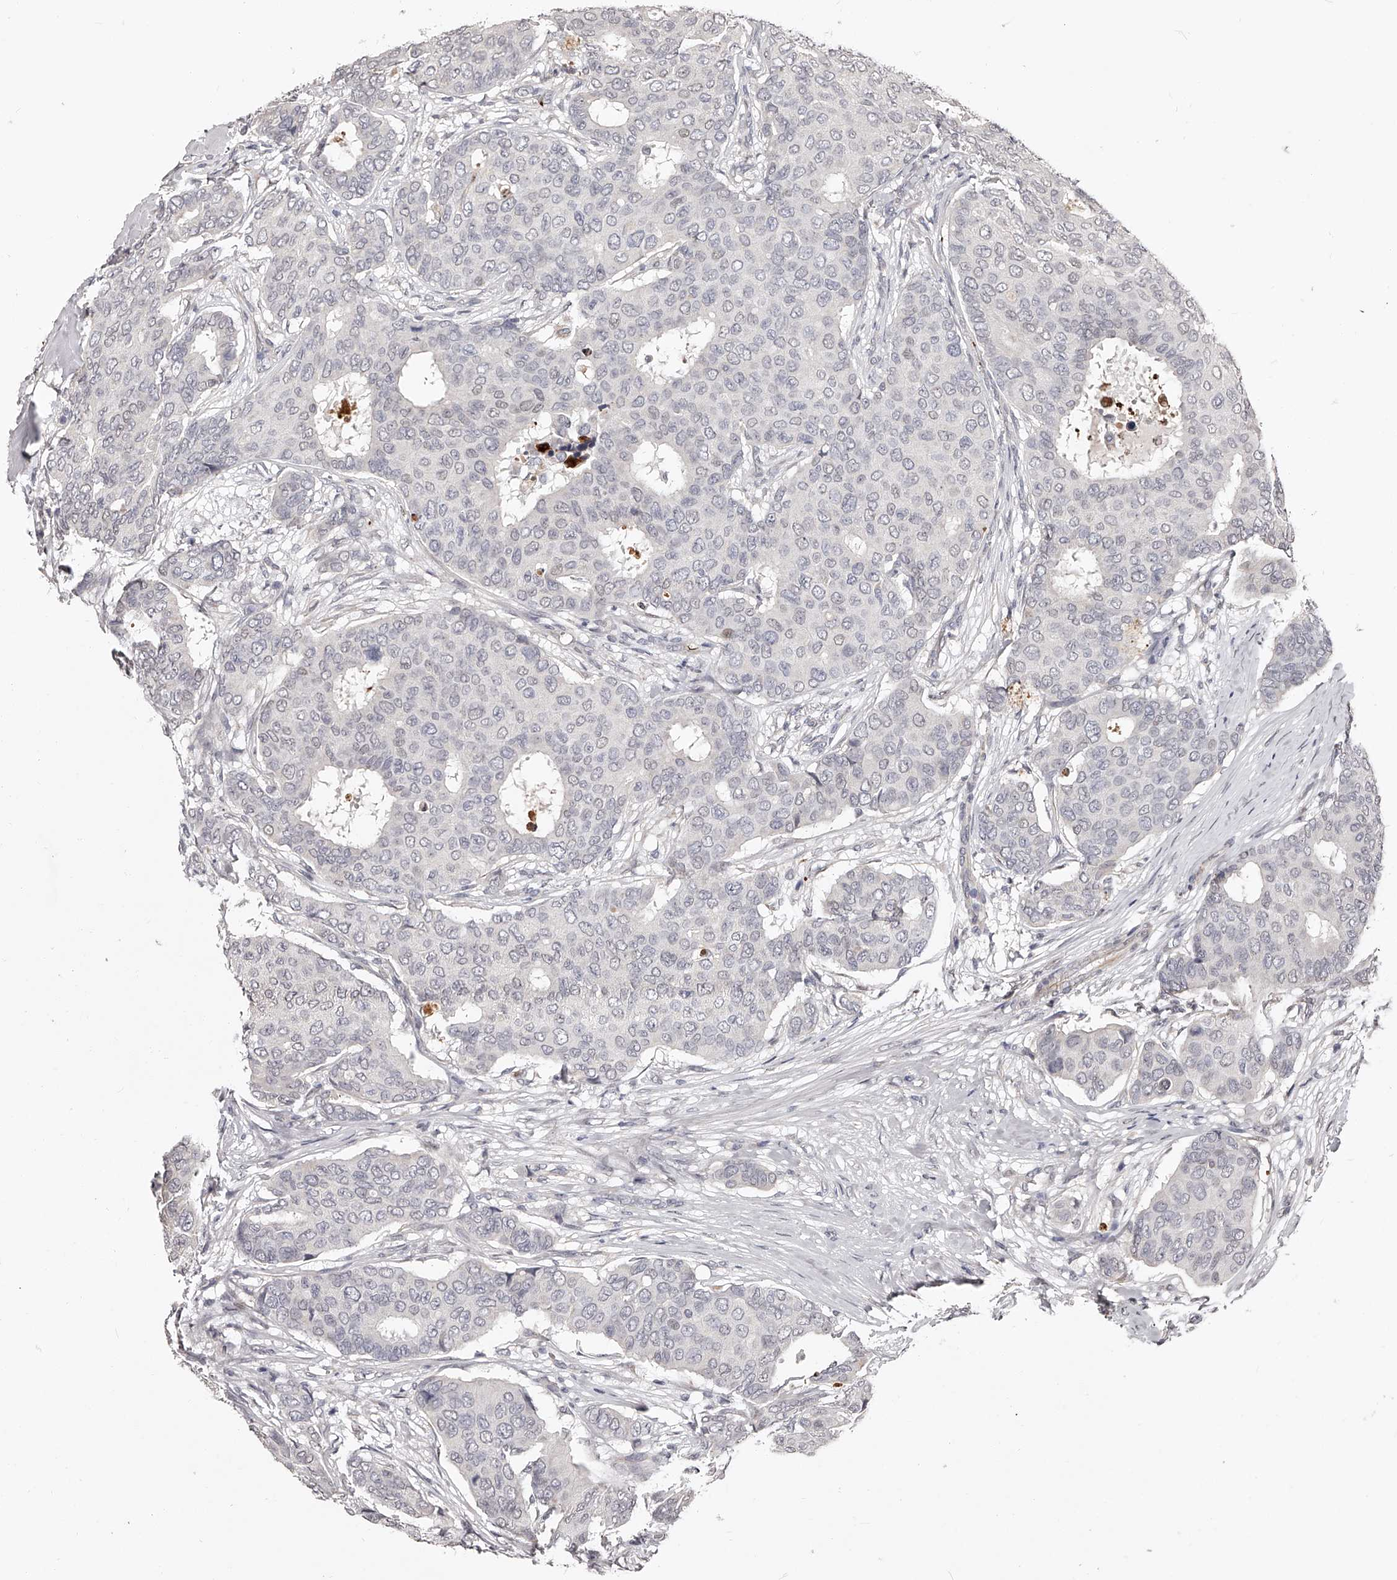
{"staining": {"intensity": "negative", "quantity": "none", "location": "none"}, "tissue": "breast cancer", "cell_type": "Tumor cells", "image_type": "cancer", "snomed": [{"axis": "morphology", "description": "Duct carcinoma"}, {"axis": "topography", "description": "Breast"}], "caption": "Micrograph shows no protein expression in tumor cells of breast cancer tissue.", "gene": "URGCP", "patient": {"sex": "female", "age": 75}}